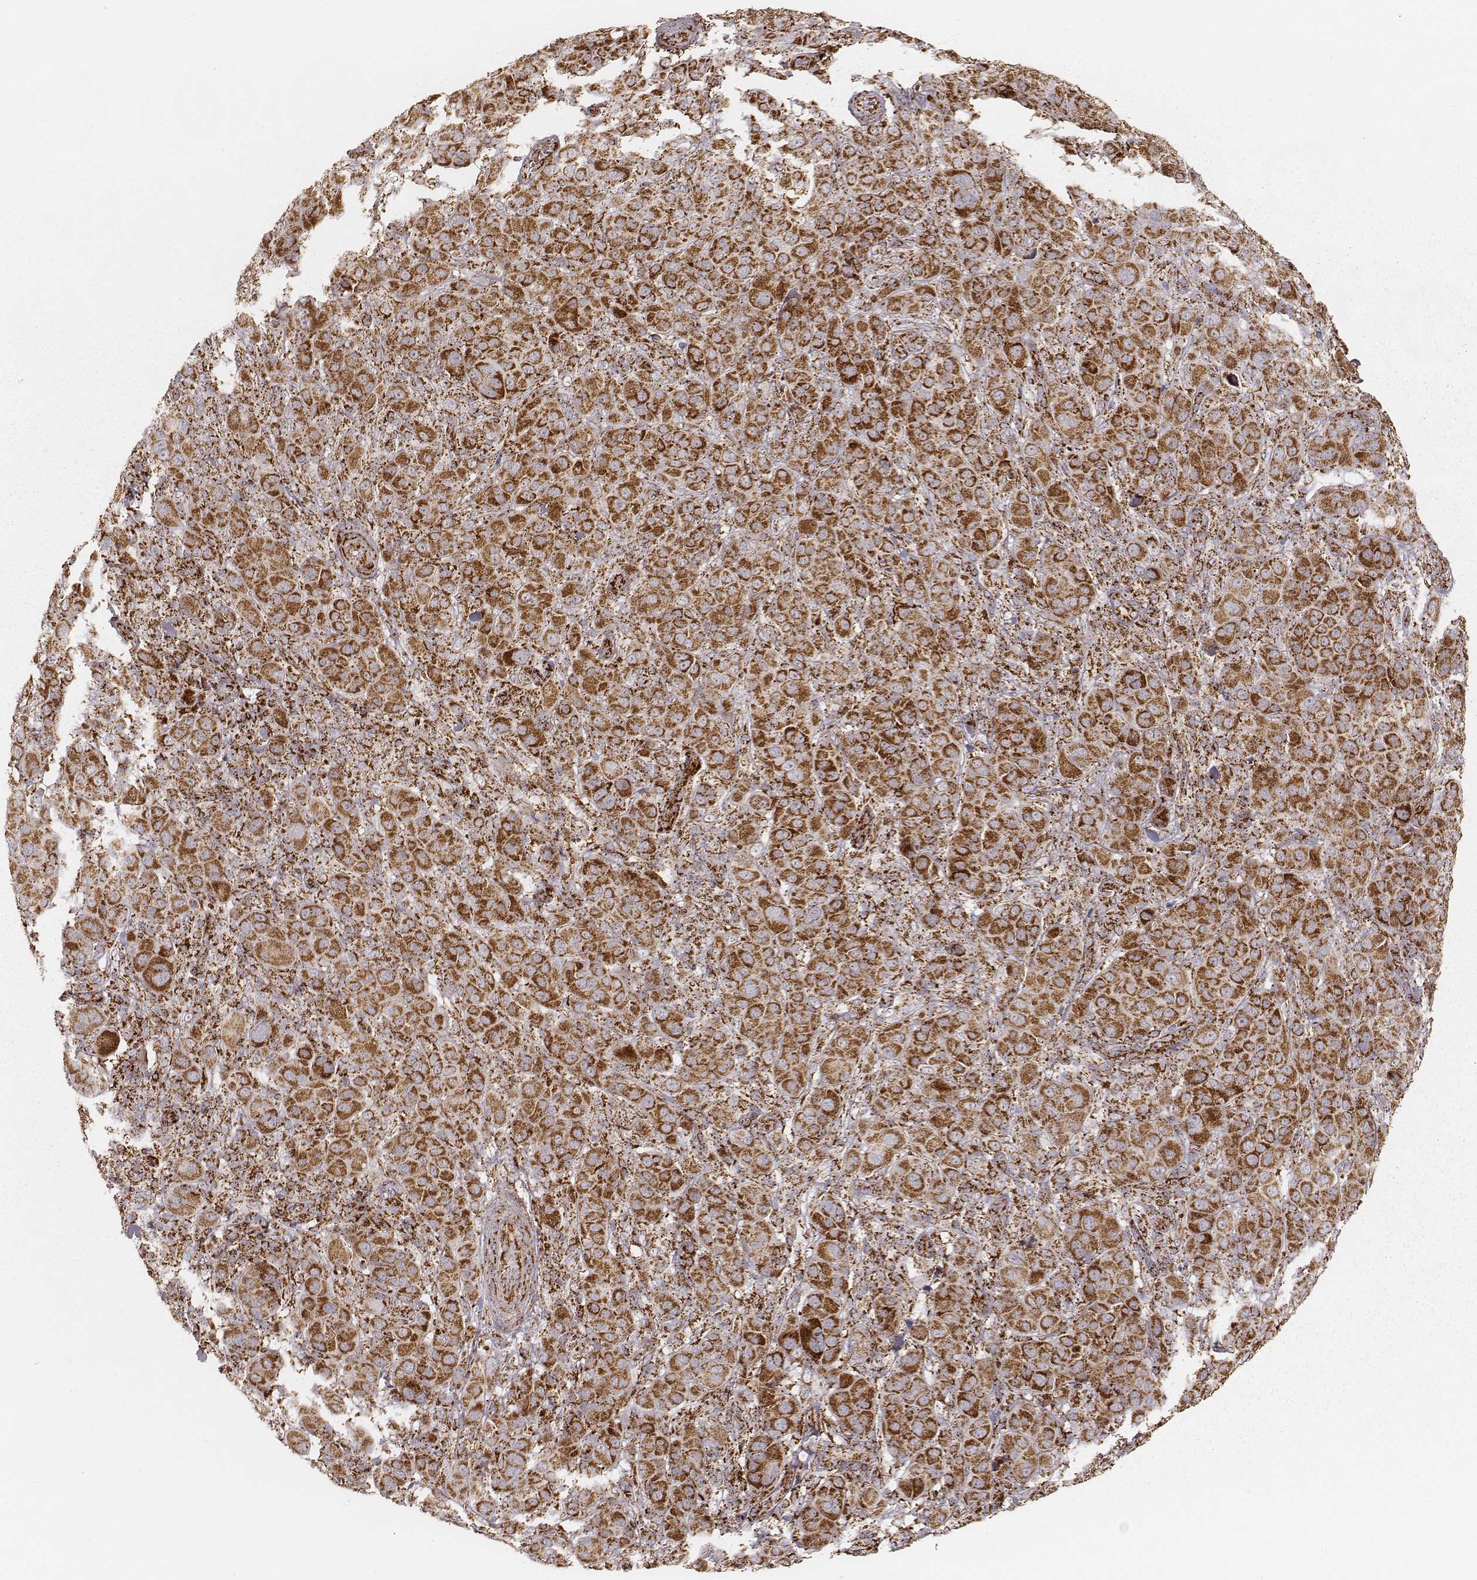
{"staining": {"intensity": "moderate", "quantity": ">75%", "location": "cytoplasmic/membranous"}, "tissue": "melanoma", "cell_type": "Tumor cells", "image_type": "cancer", "snomed": [{"axis": "morphology", "description": "Malignant melanoma, NOS"}, {"axis": "topography", "description": "Skin"}], "caption": "Melanoma stained with immunohistochemistry (IHC) reveals moderate cytoplasmic/membranous positivity in about >75% of tumor cells.", "gene": "CS", "patient": {"sex": "female", "age": 87}}